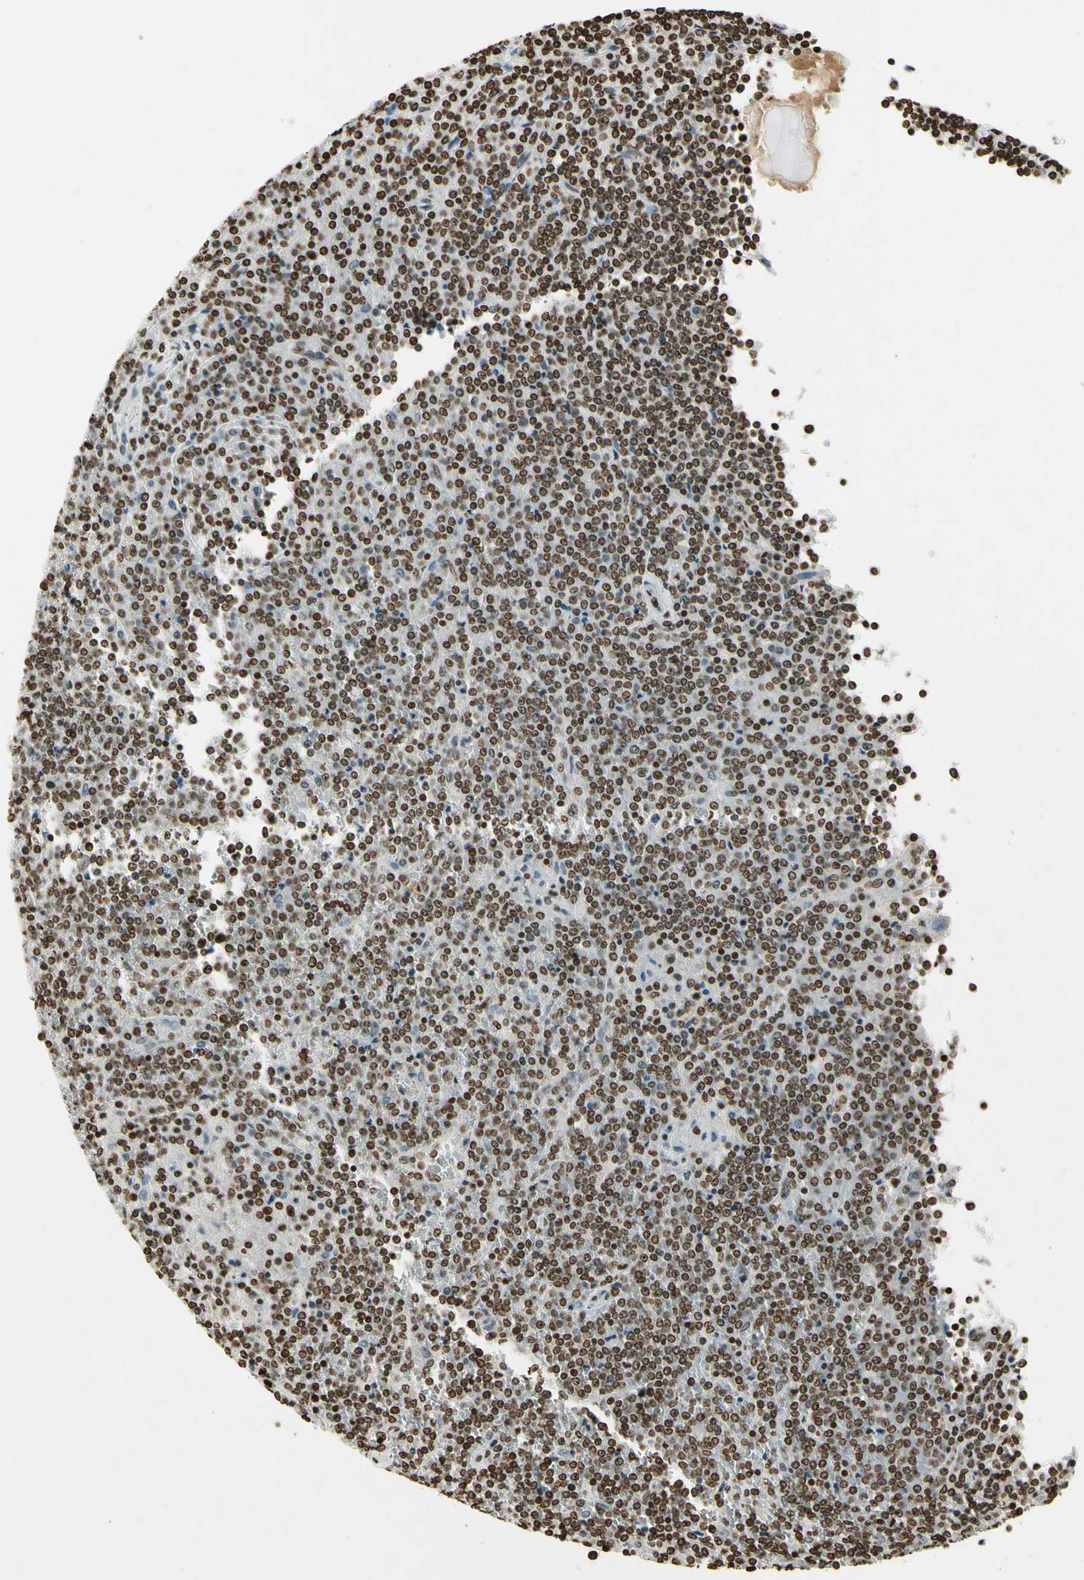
{"staining": {"intensity": "strong", "quantity": ">75%", "location": "nuclear"}, "tissue": "lymphoma", "cell_type": "Tumor cells", "image_type": "cancer", "snomed": [{"axis": "morphology", "description": "Malignant lymphoma, non-Hodgkin's type, Low grade"}, {"axis": "topography", "description": "Spleen"}], "caption": "The image displays staining of lymphoma, revealing strong nuclear protein expression (brown color) within tumor cells.", "gene": "RORA", "patient": {"sex": "female", "age": 19}}